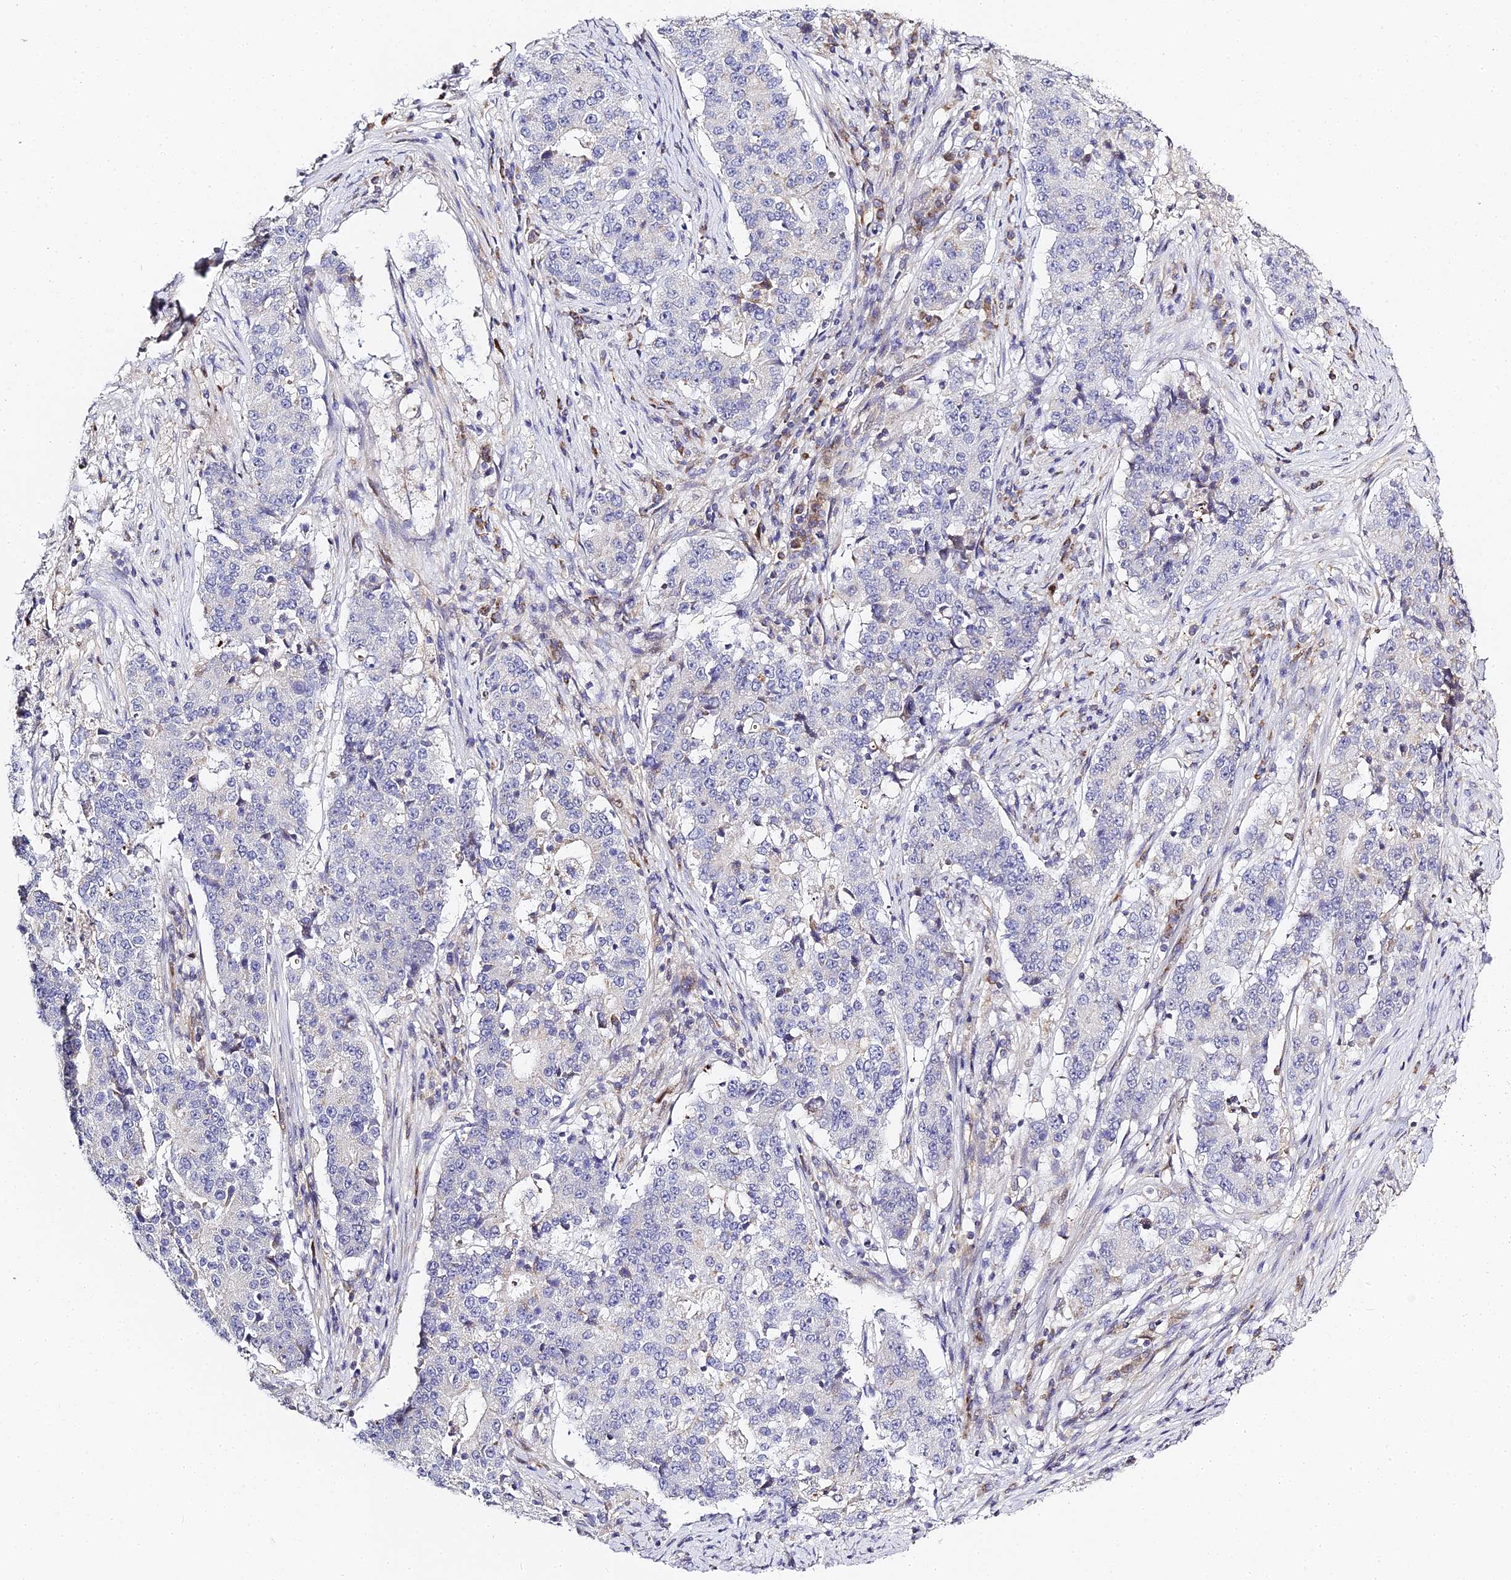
{"staining": {"intensity": "negative", "quantity": "none", "location": "none"}, "tissue": "stomach cancer", "cell_type": "Tumor cells", "image_type": "cancer", "snomed": [{"axis": "morphology", "description": "Adenocarcinoma, NOS"}, {"axis": "topography", "description": "Stomach"}], "caption": "This is an IHC image of adenocarcinoma (stomach). There is no positivity in tumor cells.", "gene": "SERP1", "patient": {"sex": "male", "age": 59}}